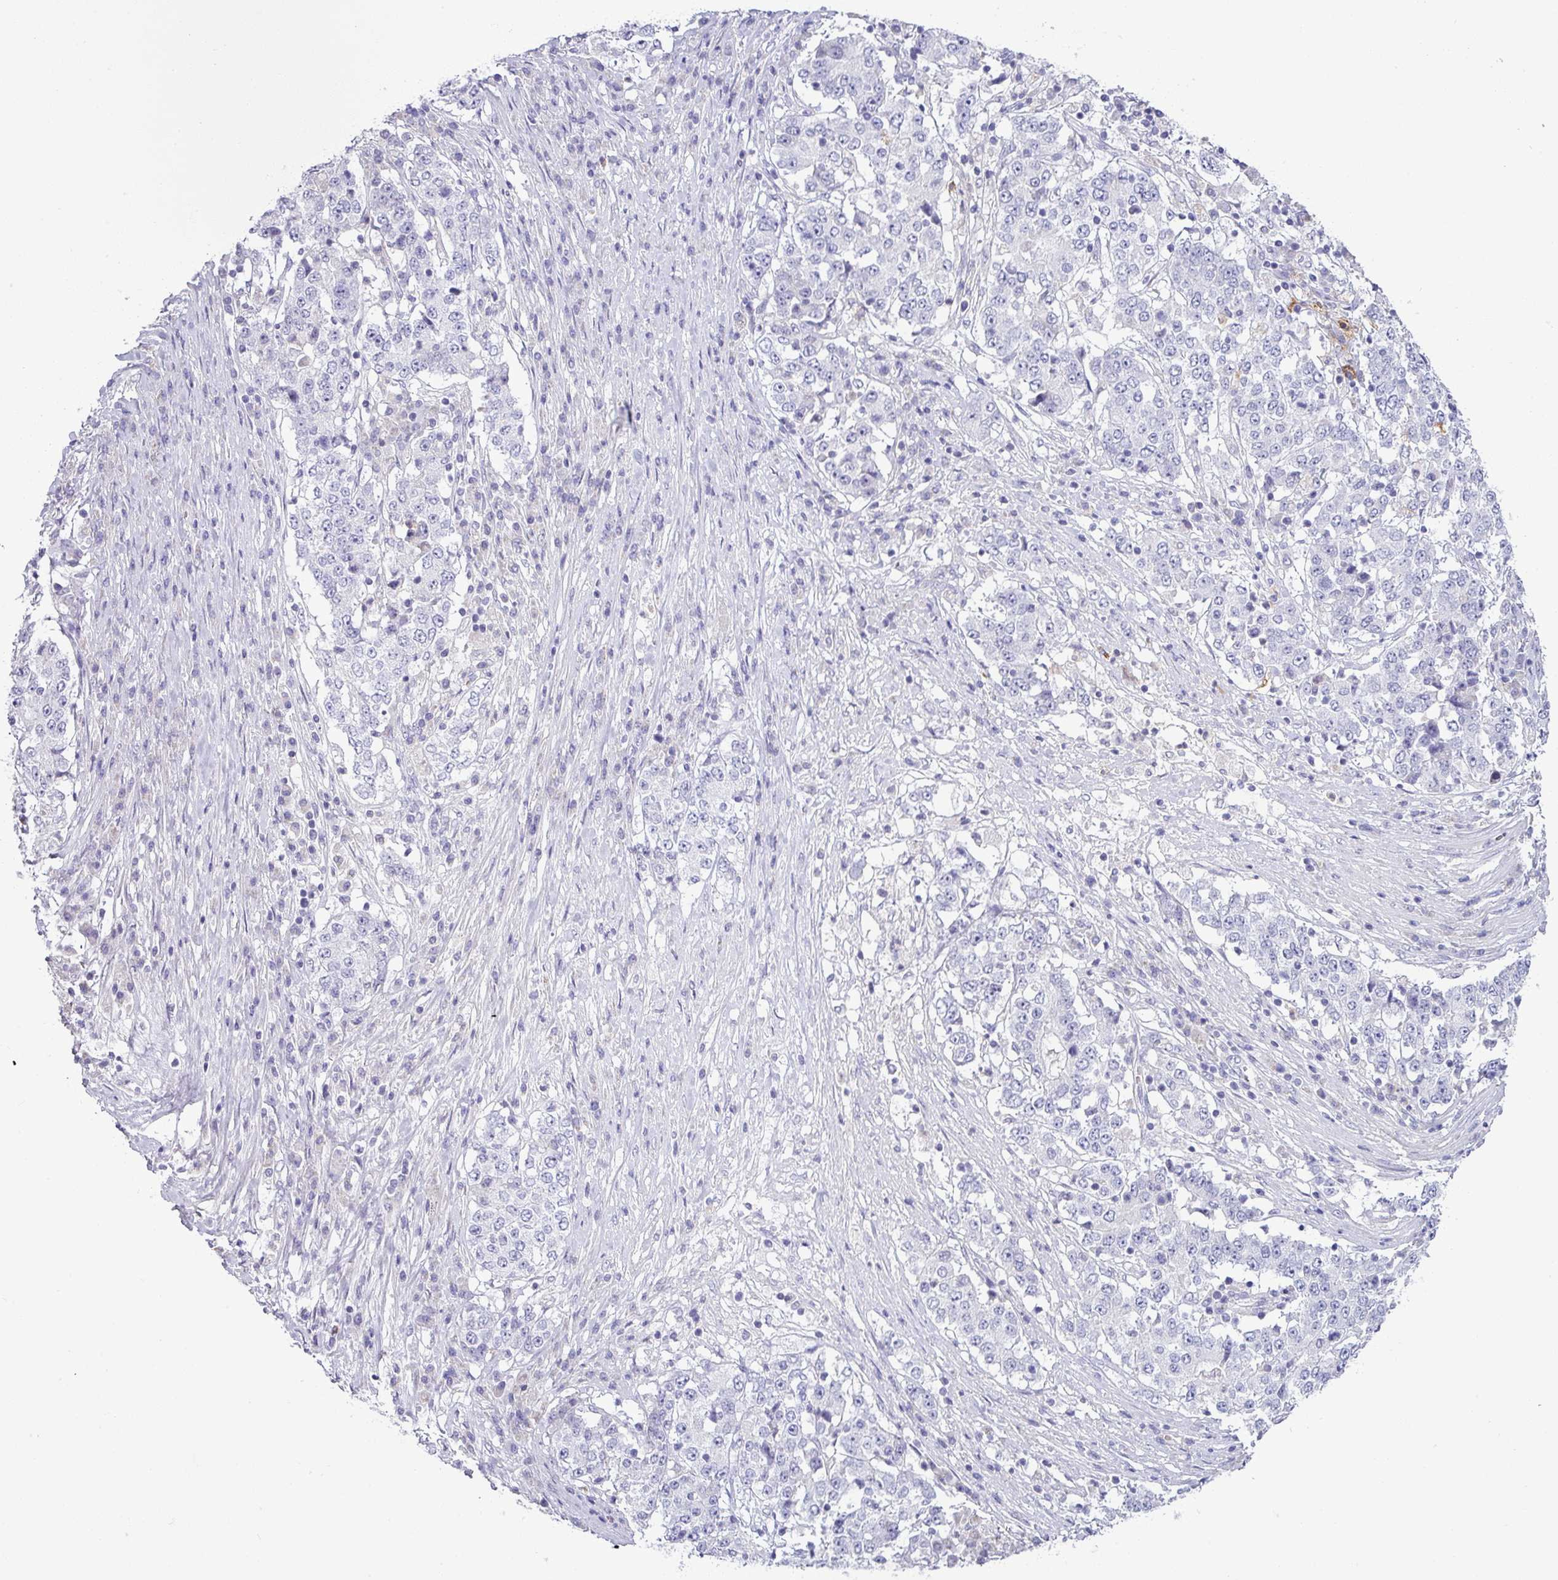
{"staining": {"intensity": "negative", "quantity": "none", "location": "none"}, "tissue": "stomach cancer", "cell_type": "Tumor cells", "image_type": "cancer", "snomed": [{"axis": "morphology", "description": "Adenocarcinoma, NOS"}, {"axis": "topography", "description": "Stomach"}], "caption": "Tumor cells are negative for protein expression in human adenocarcinoma (stomach).", "gene": "HBEGF", "patient": {"sex": "male", "age": 59}}